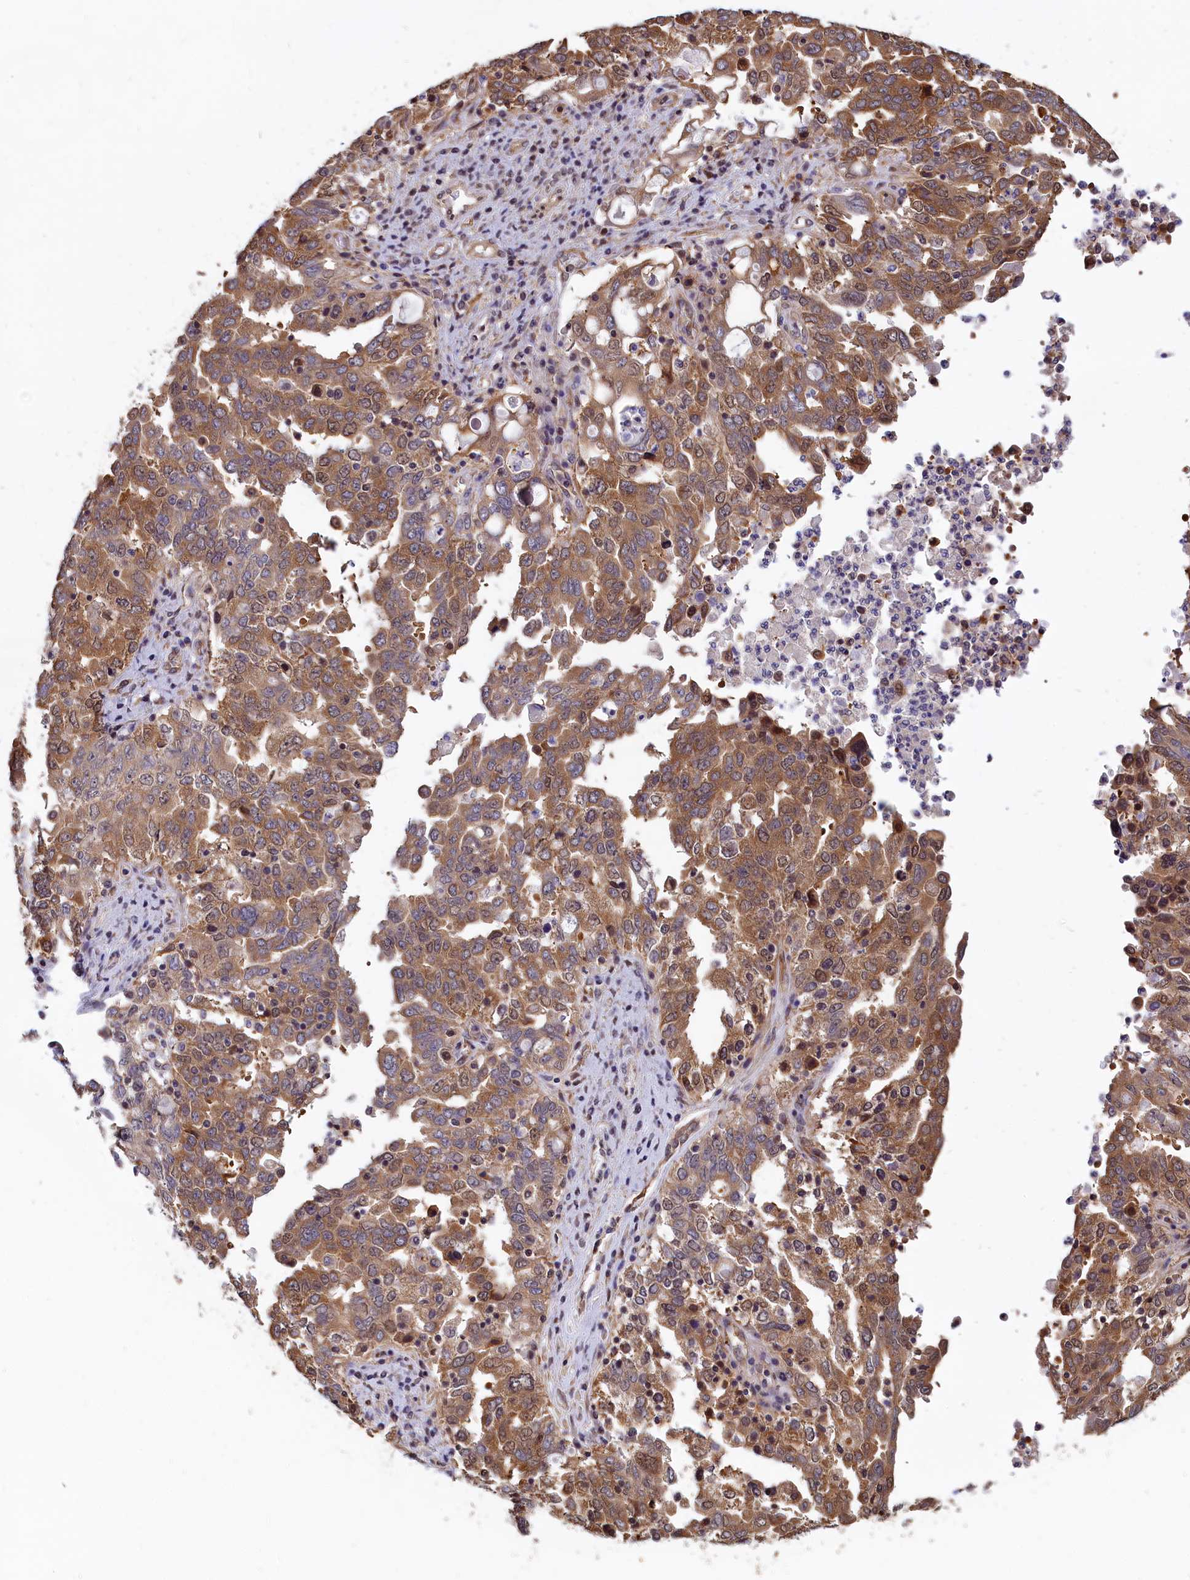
{"staining": {"intensity": "moderate", "quantity": ">75%", "location": "cytoplasmic/membranous,nuclear"}, "tissue": "ovarian cancer", "cell_type": "Tumor cells", "image_type": "cancer", "snomed": [{"axis": "morphology", "description": "Carcinoma, endometroid"}, {"axis": "topography", "description": "Ovary"}], "caption": "Moderate cytoplasmic/membranous and nuclear protein positivity is appreciated in approximately >75% of tumor cells in ovarian cancer (endometroid carcinoma).", "gene": "ABCC8", "patient": {"sex": "female", "age": 62}}